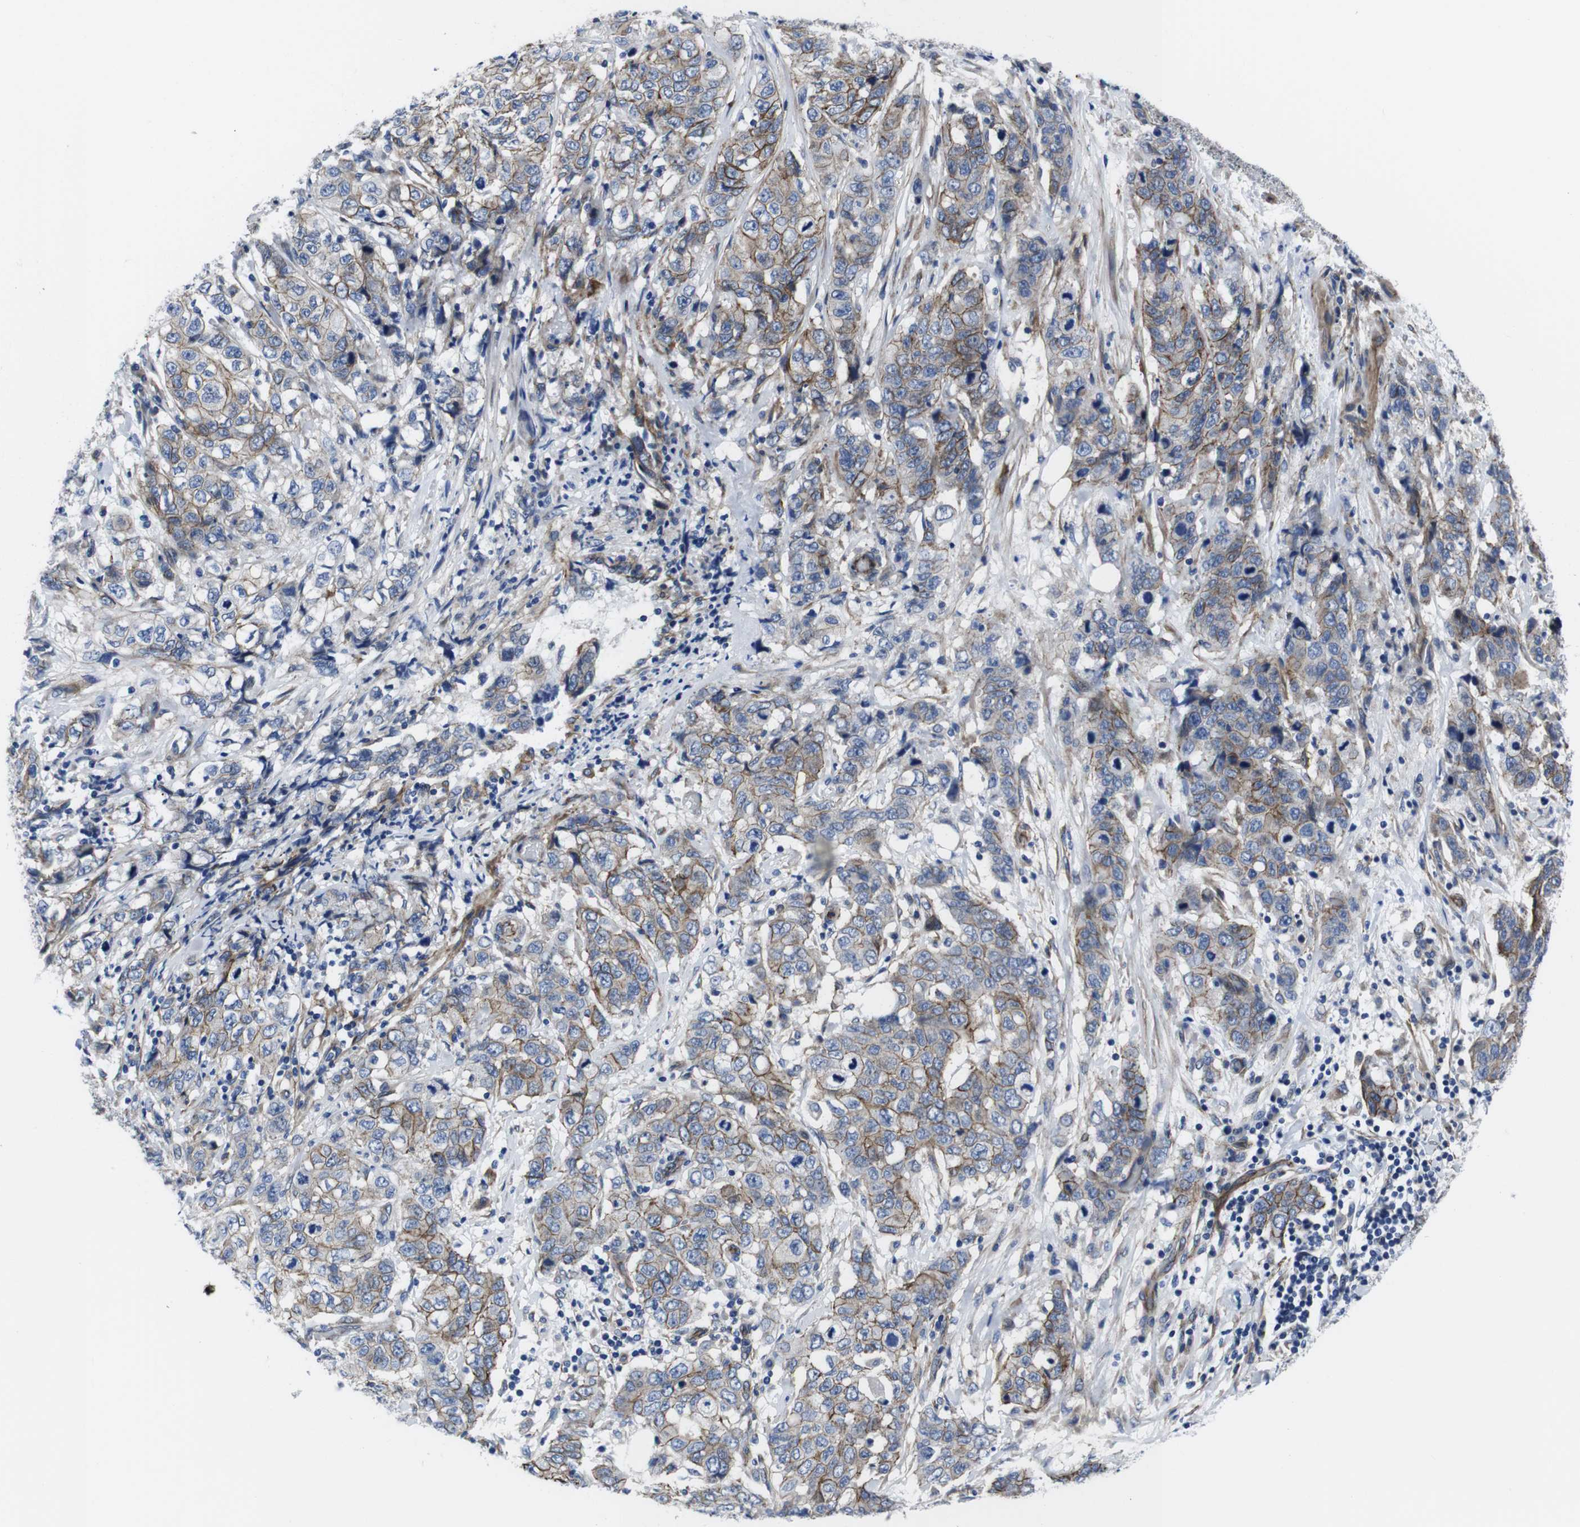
{"staining": {"intensity": "weak", "quantity": "25%-75%", "location": "cytoplasmic/membranous"}, "tissue": "stomach cancer", "cell_type": "Tumor cells", "image_type": "cancer", "snomed": [{"axis": "morphology", "description": "Adenocarcinoma, NOS"}, {"axis": "topography", "description": "Stomach"}], "caption": "Tumor cells exhibit low levels of weak cytoplasmic/membranous positivity in about 25%-75% of cells in human adenocarcinoma (stomach). Using DAB (brown) and hematoxylin (blue) stains, captured at high magnification using brightfield microscopy.", "gene": "NUMB", "patient": {"sex": "male", "age": 48}}